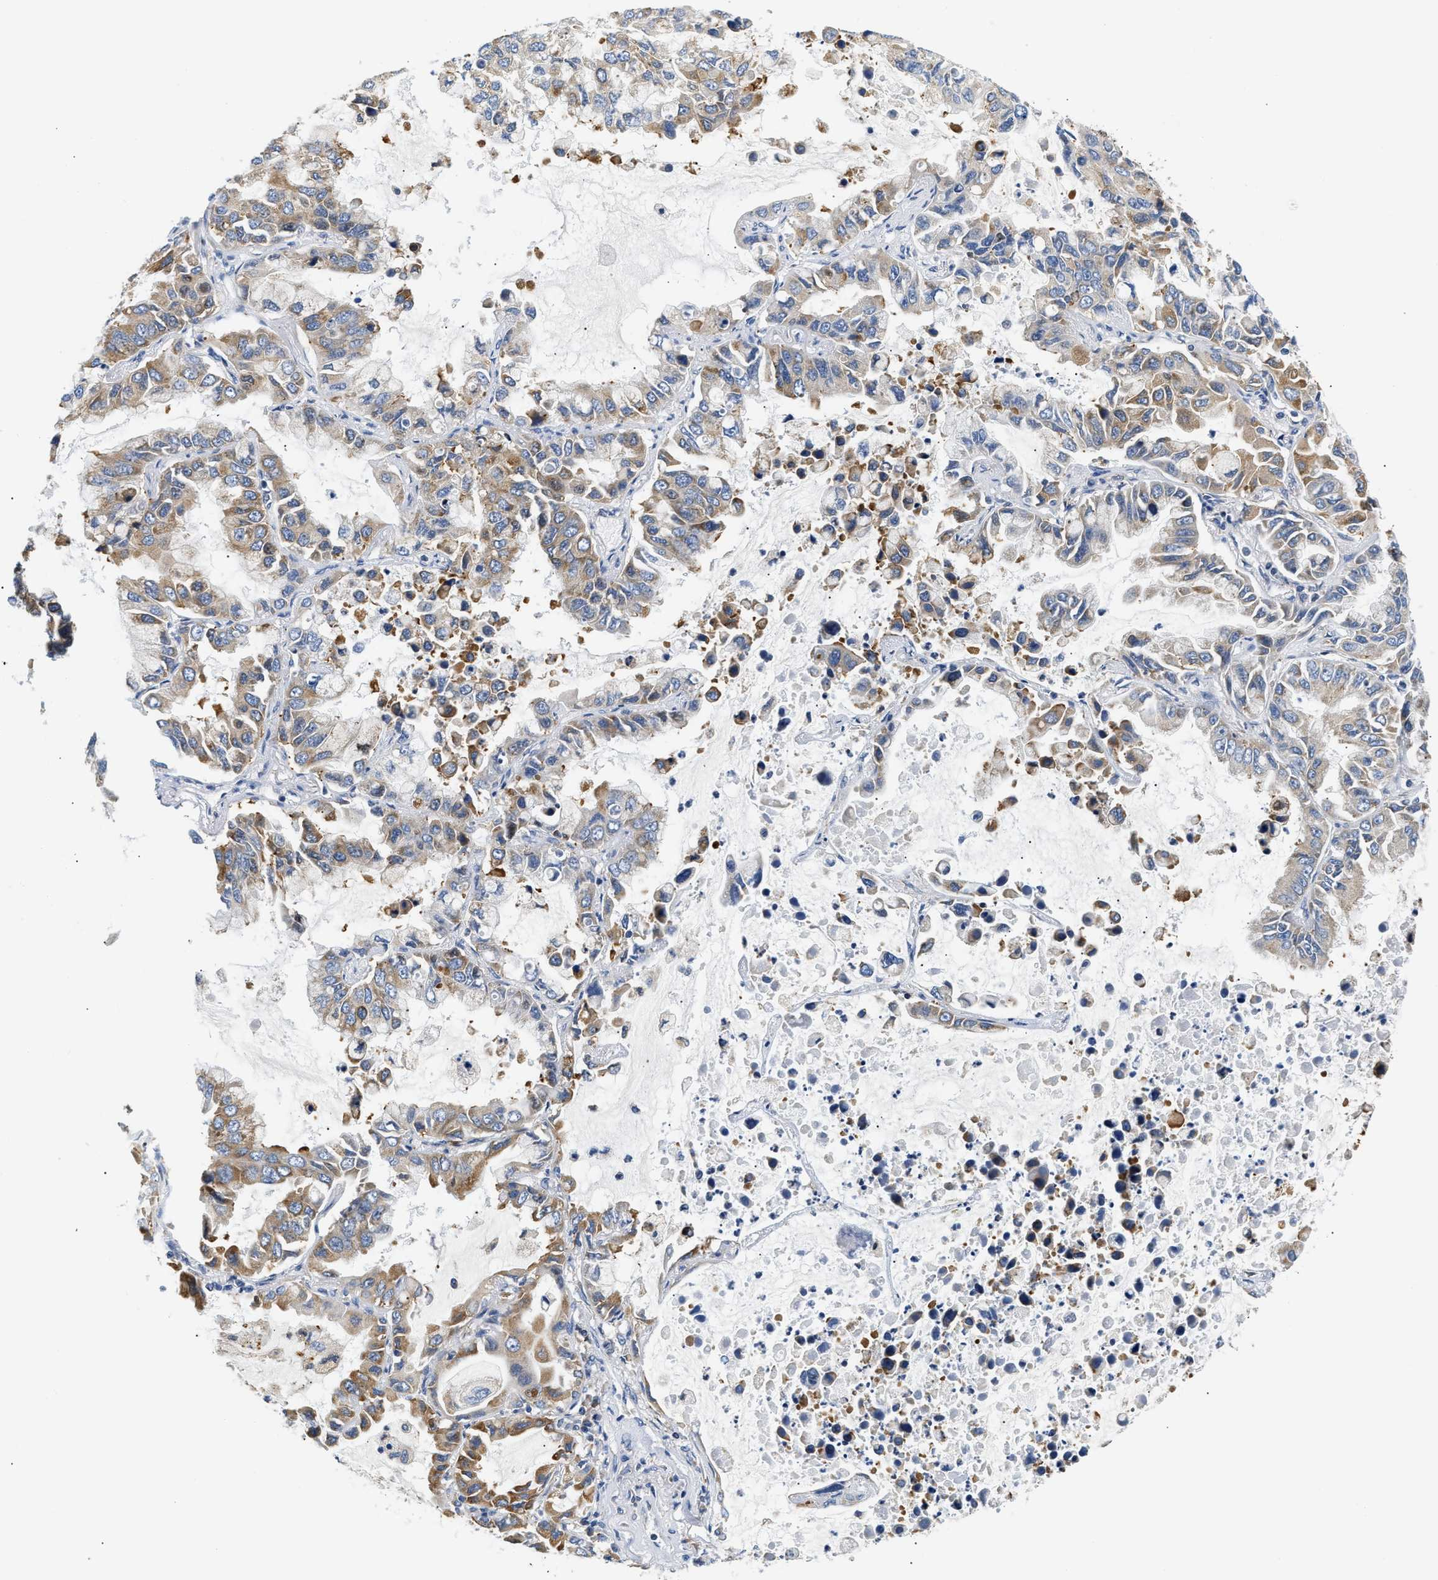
{"staining": {"intensity": "moderate", "quantity": "<25%", "location": "cytoplasmic/membranous"}, "tissue": "lung cancer", "cell_type": "Tumor cells", "image_type": "cancer", "snomed": [{"axis": "morphology", "description": "Adenocarcinoma, NOS"}, {"axis": "topography", "description": "Lung"}], "caption": "The micrograph displays a brown stain indicating the presence of a protein in the cytoplasmic/membranous of tumor cells in adenocarcinoma (lung). Nuclei are stained in blue.", "gene": "HDHD3", "patient": {"sex": "male", "age": 64}}